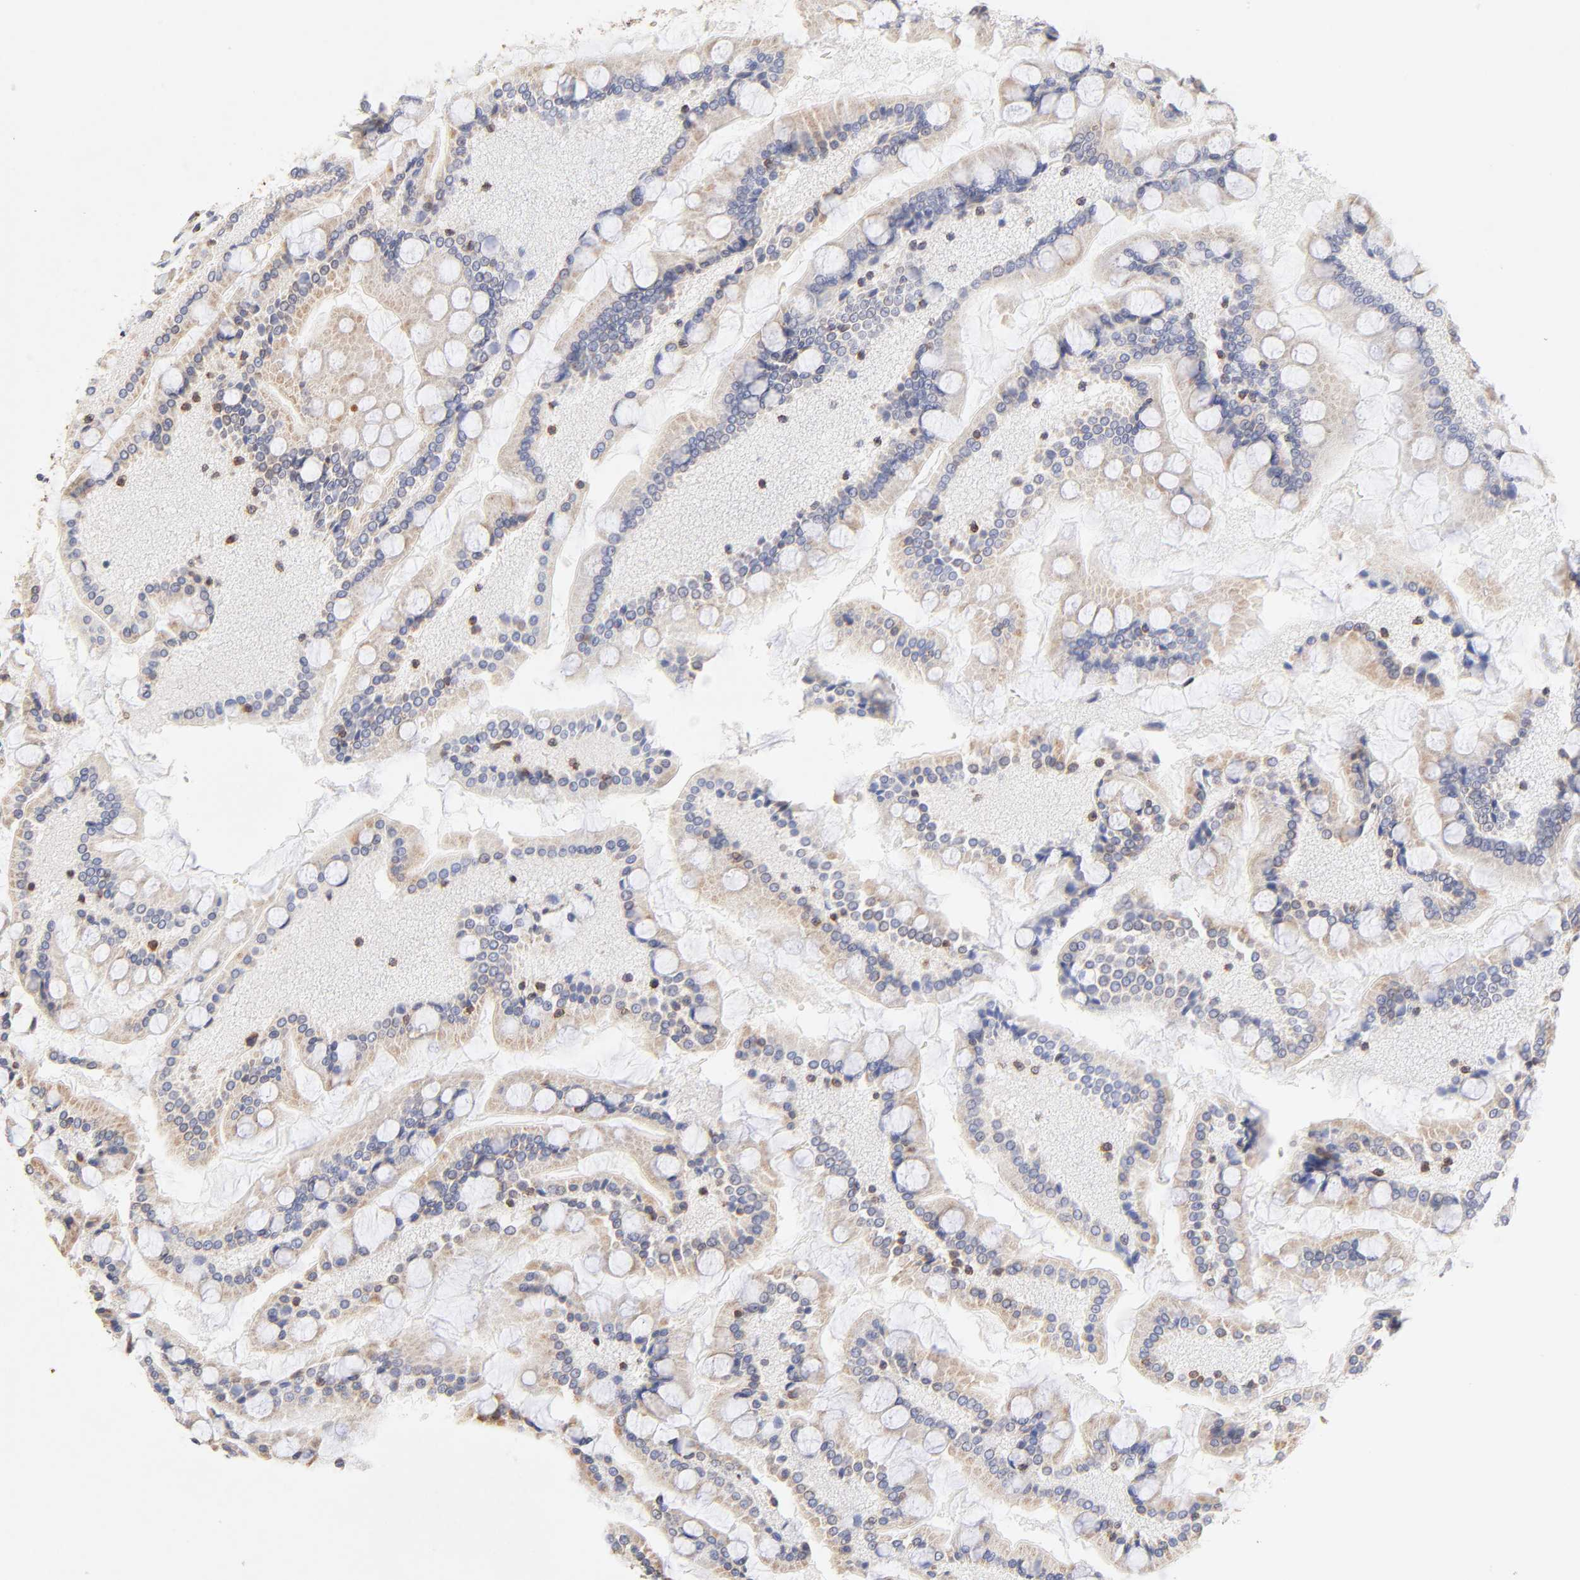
{"staining": {"intensity": "moderate", "quantity": ">75%", "location": "cytoplasmic/membranous"}, "tissue": "small intestine", "cell_type": "Glandular cells", "image_type": "normal", "snomed": [{"axis": "morphology", "description": "Normal tissue, NOS"}, {"axis": "topography", "description": "Small intestine"}], "caption": "A micrograph of human small intestine stained for a protein demonstrates moderate cytoplasmic/membranous brown staining in glandular cells.", "gene": "SSBP1", "patient": {"sex": "male", "age": 41}}